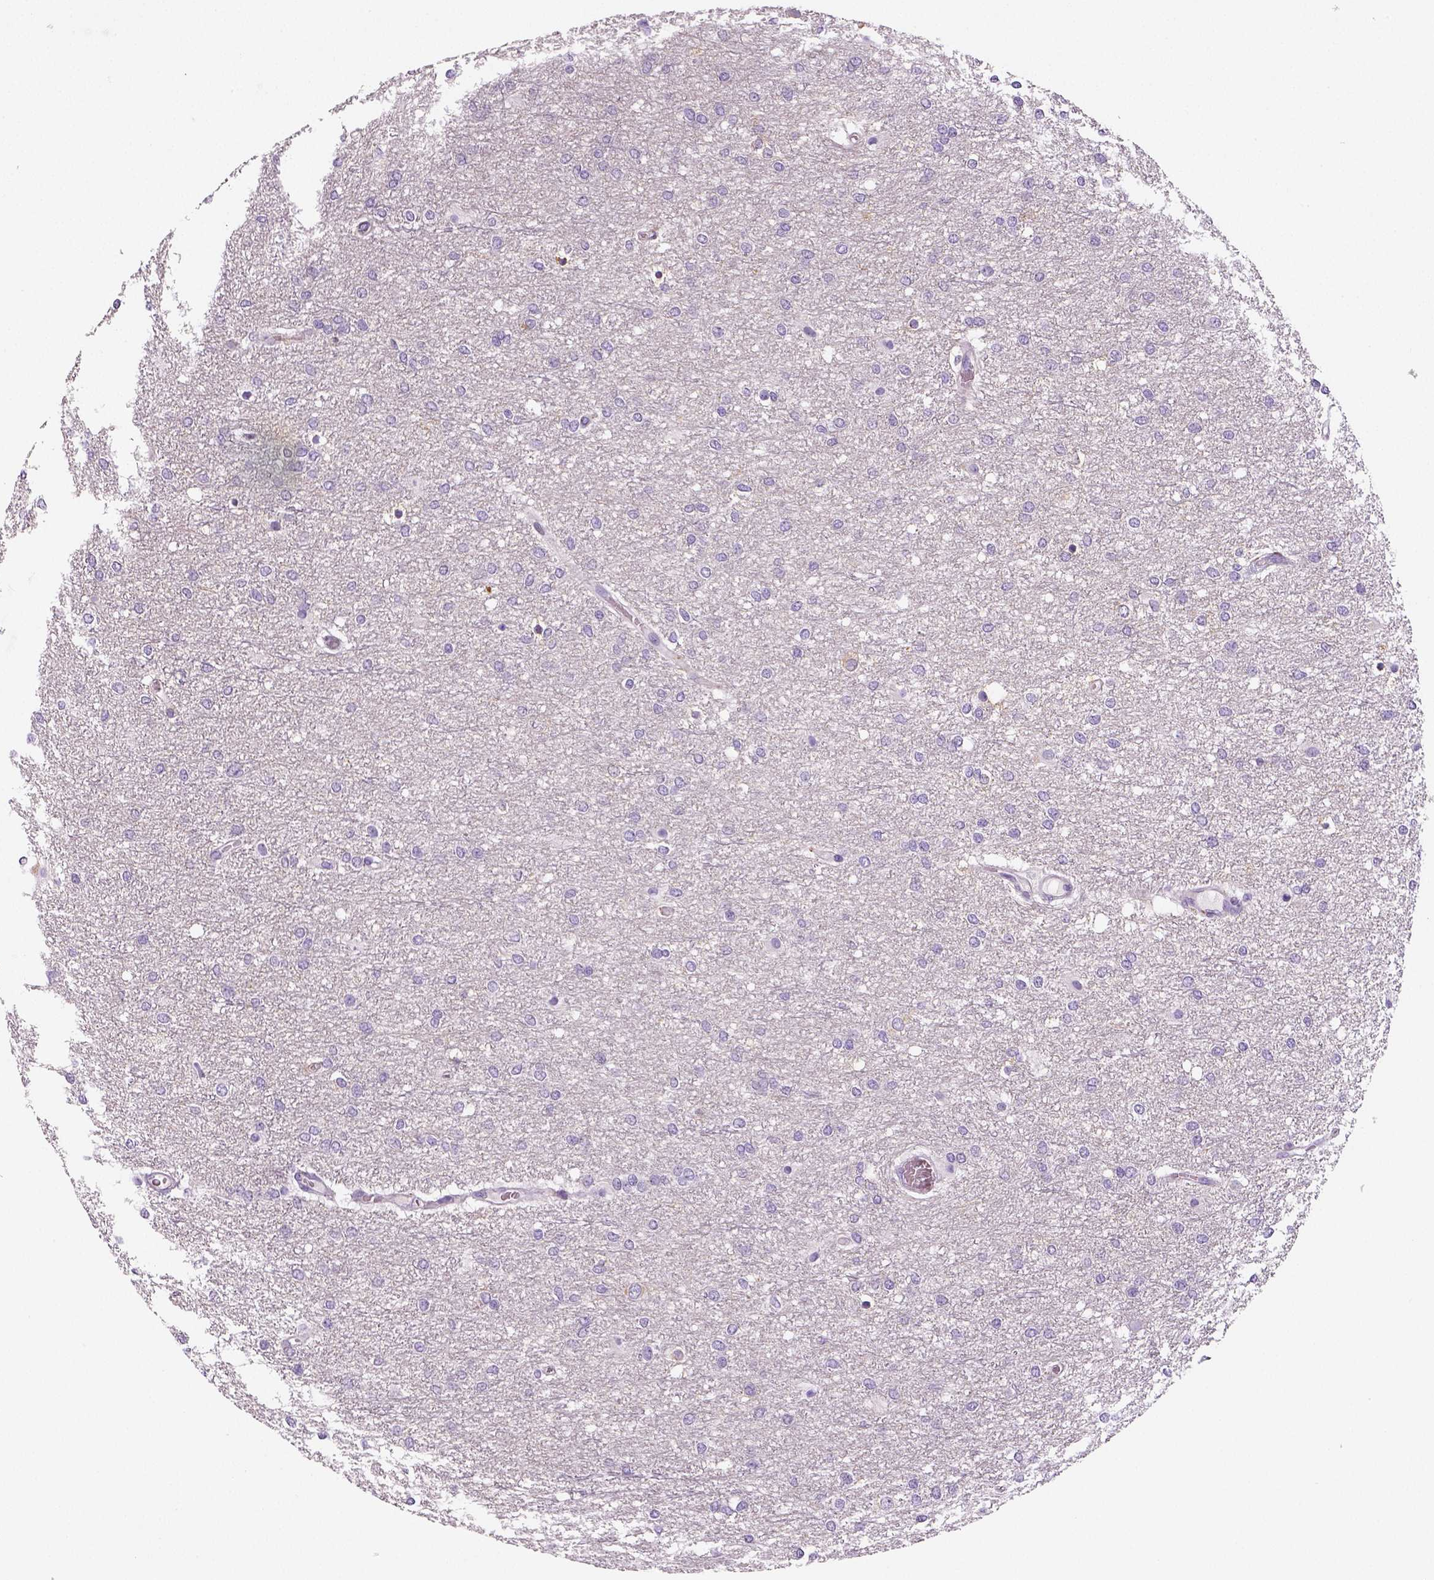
{"staining": {"intensity": "negative", "quantity": "none", "location": "none"}, "tissue": "glioma", "cell_type": "Tumor cells", "image_type": "cancer", "snomed": [{"axis": "morphology", "description": "Glioma, malignant, High grade"}, {"axis": "topography", "description": "Brain"}], "caption": "A high-resolution micrograph shows immunohistochemistry staining of malignant glioma (high-grade), which displays no significant staining in tumor cells.", "gene": "TSPAN7", "patient": {"sex": "female", "age": 61}}